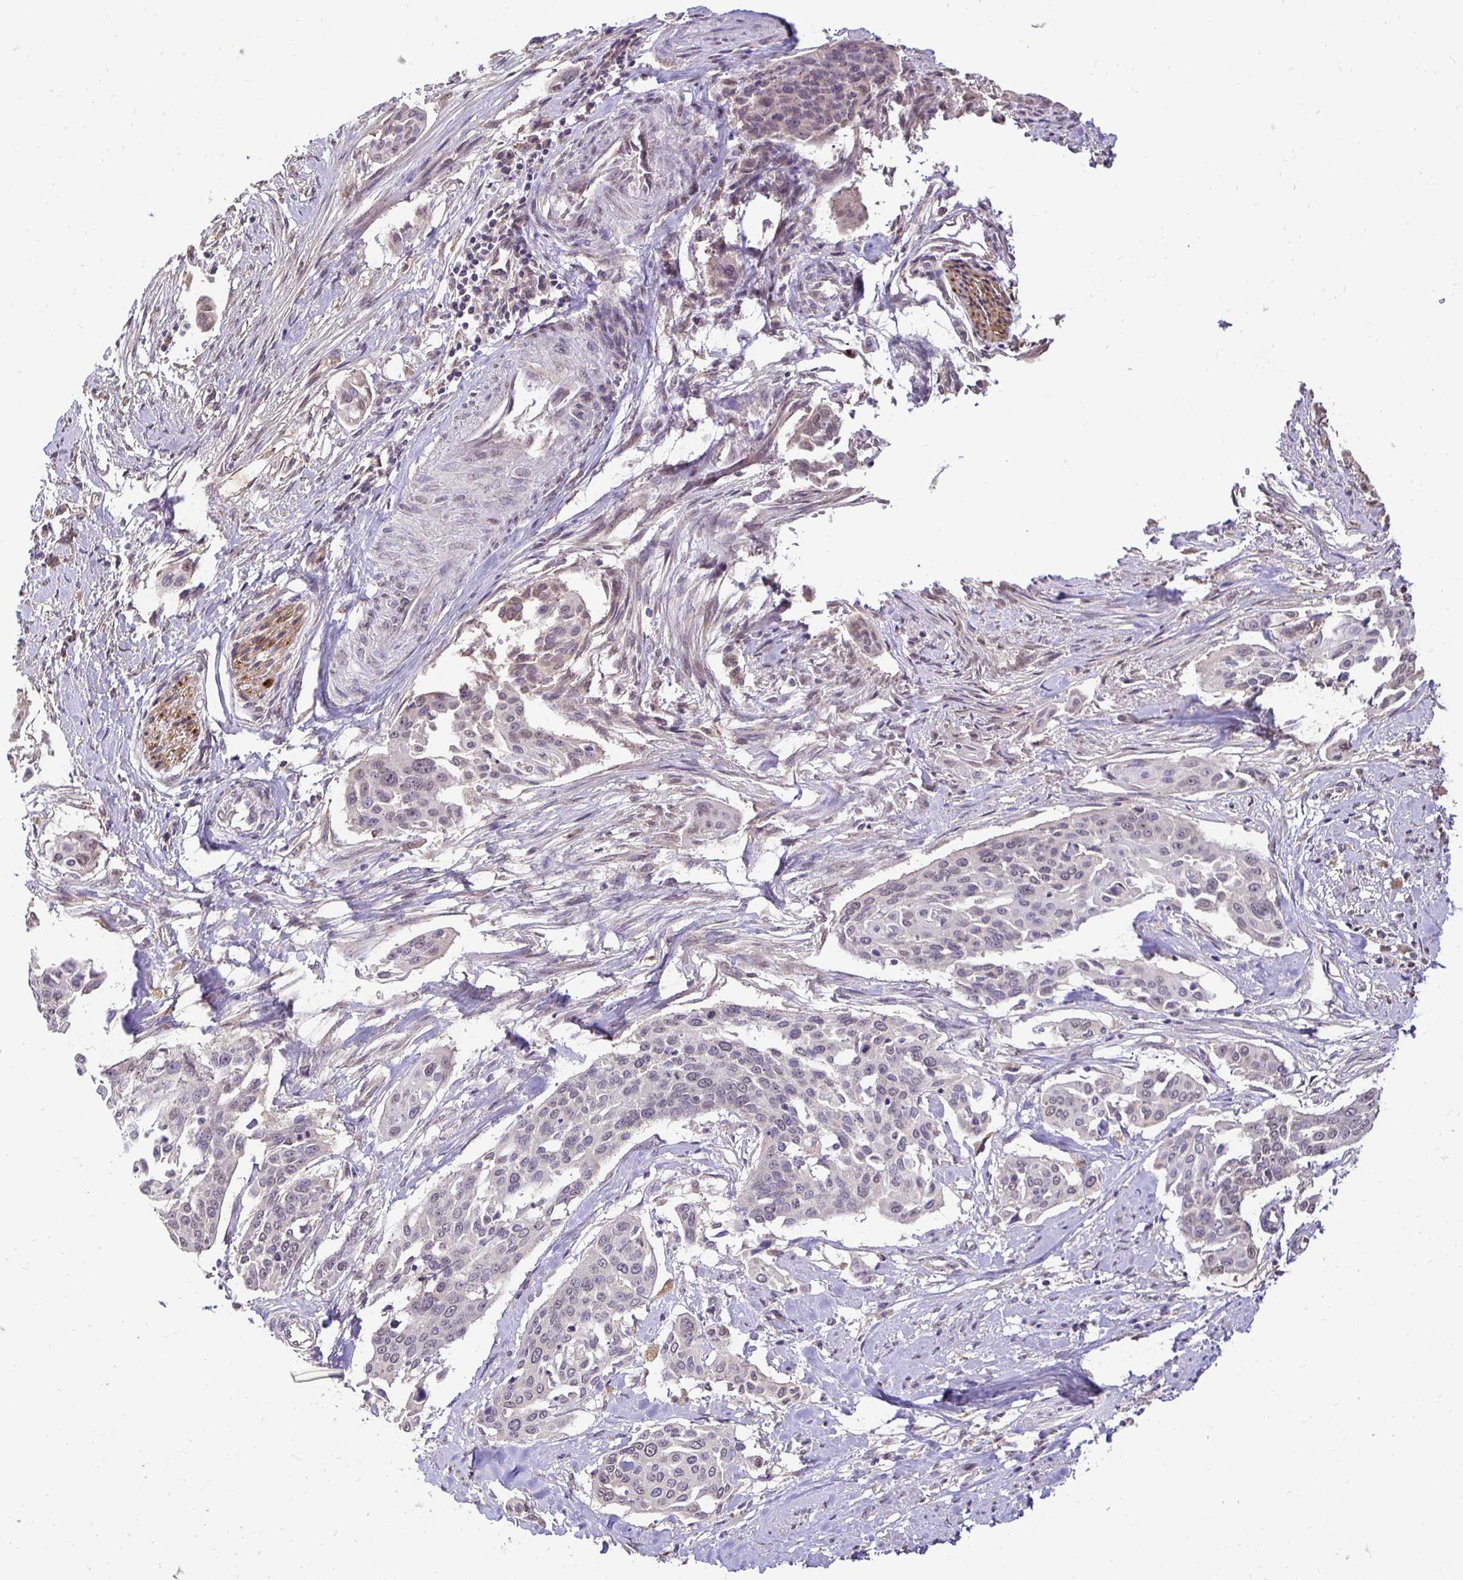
{"staining": {"intensity": "negative", "quantity": "none", "location": "none"}, "tissue": "cervical cancer", "cell_type": "Tumor cells", "image_type": "cancer", "snomed": [{"axis": "morphology", "description": "Squamous cell carcinoma, NOS"}, {"axis": "topography", "description": "Cervix"}], "caption": "Photomicrograph shows no significant protein staining in tumor cells of squamous cell carcinoma (cervical). (DAB (3,3'-diaminobenzidine) immunohistochemistry (IHC) visualized using brightfield microscopy, high magnification).", "gene": "RHEBL1", "patient": {"sex": "female", "age": 44}}